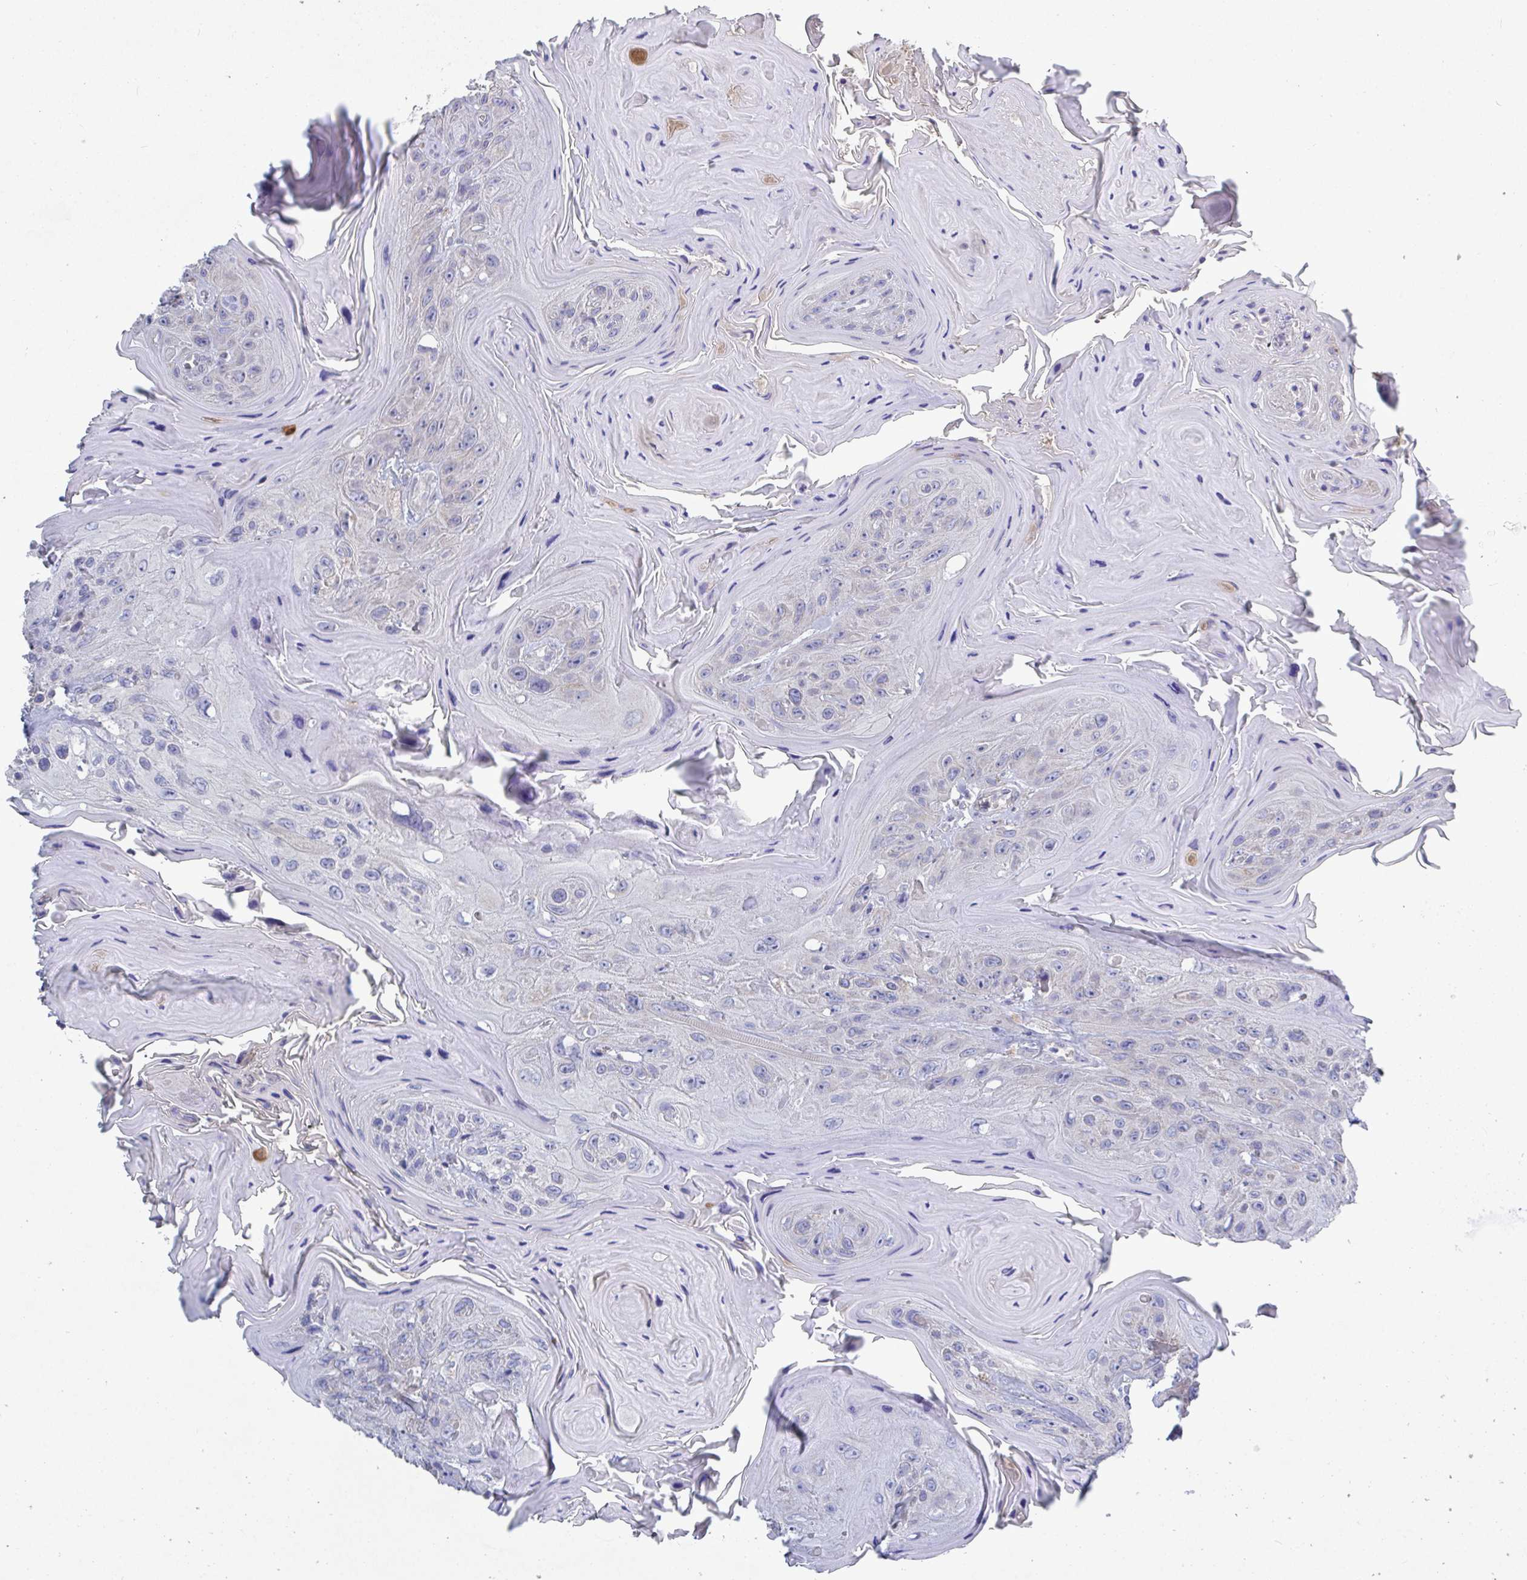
{"staining": {"intensity": "negative", "quantity": "none", "location": "none"}, "tissue": "head and neck cancer", "cell_type": "Tumor cells", "image_type": "cancer", "snomed": [{"axis": "morphology", "description": "Squamous cell carcinoma, NOS"}, {"axis": "topography", "description": "Head-Neck"}], "caption": "DAB immunohistochemical staining of human squamous cell carcinoma (head and neck) reveals no significant staining in tumor cells.", "gene": "GALNT13", "patient": {"sex": "female", "age": 59}}